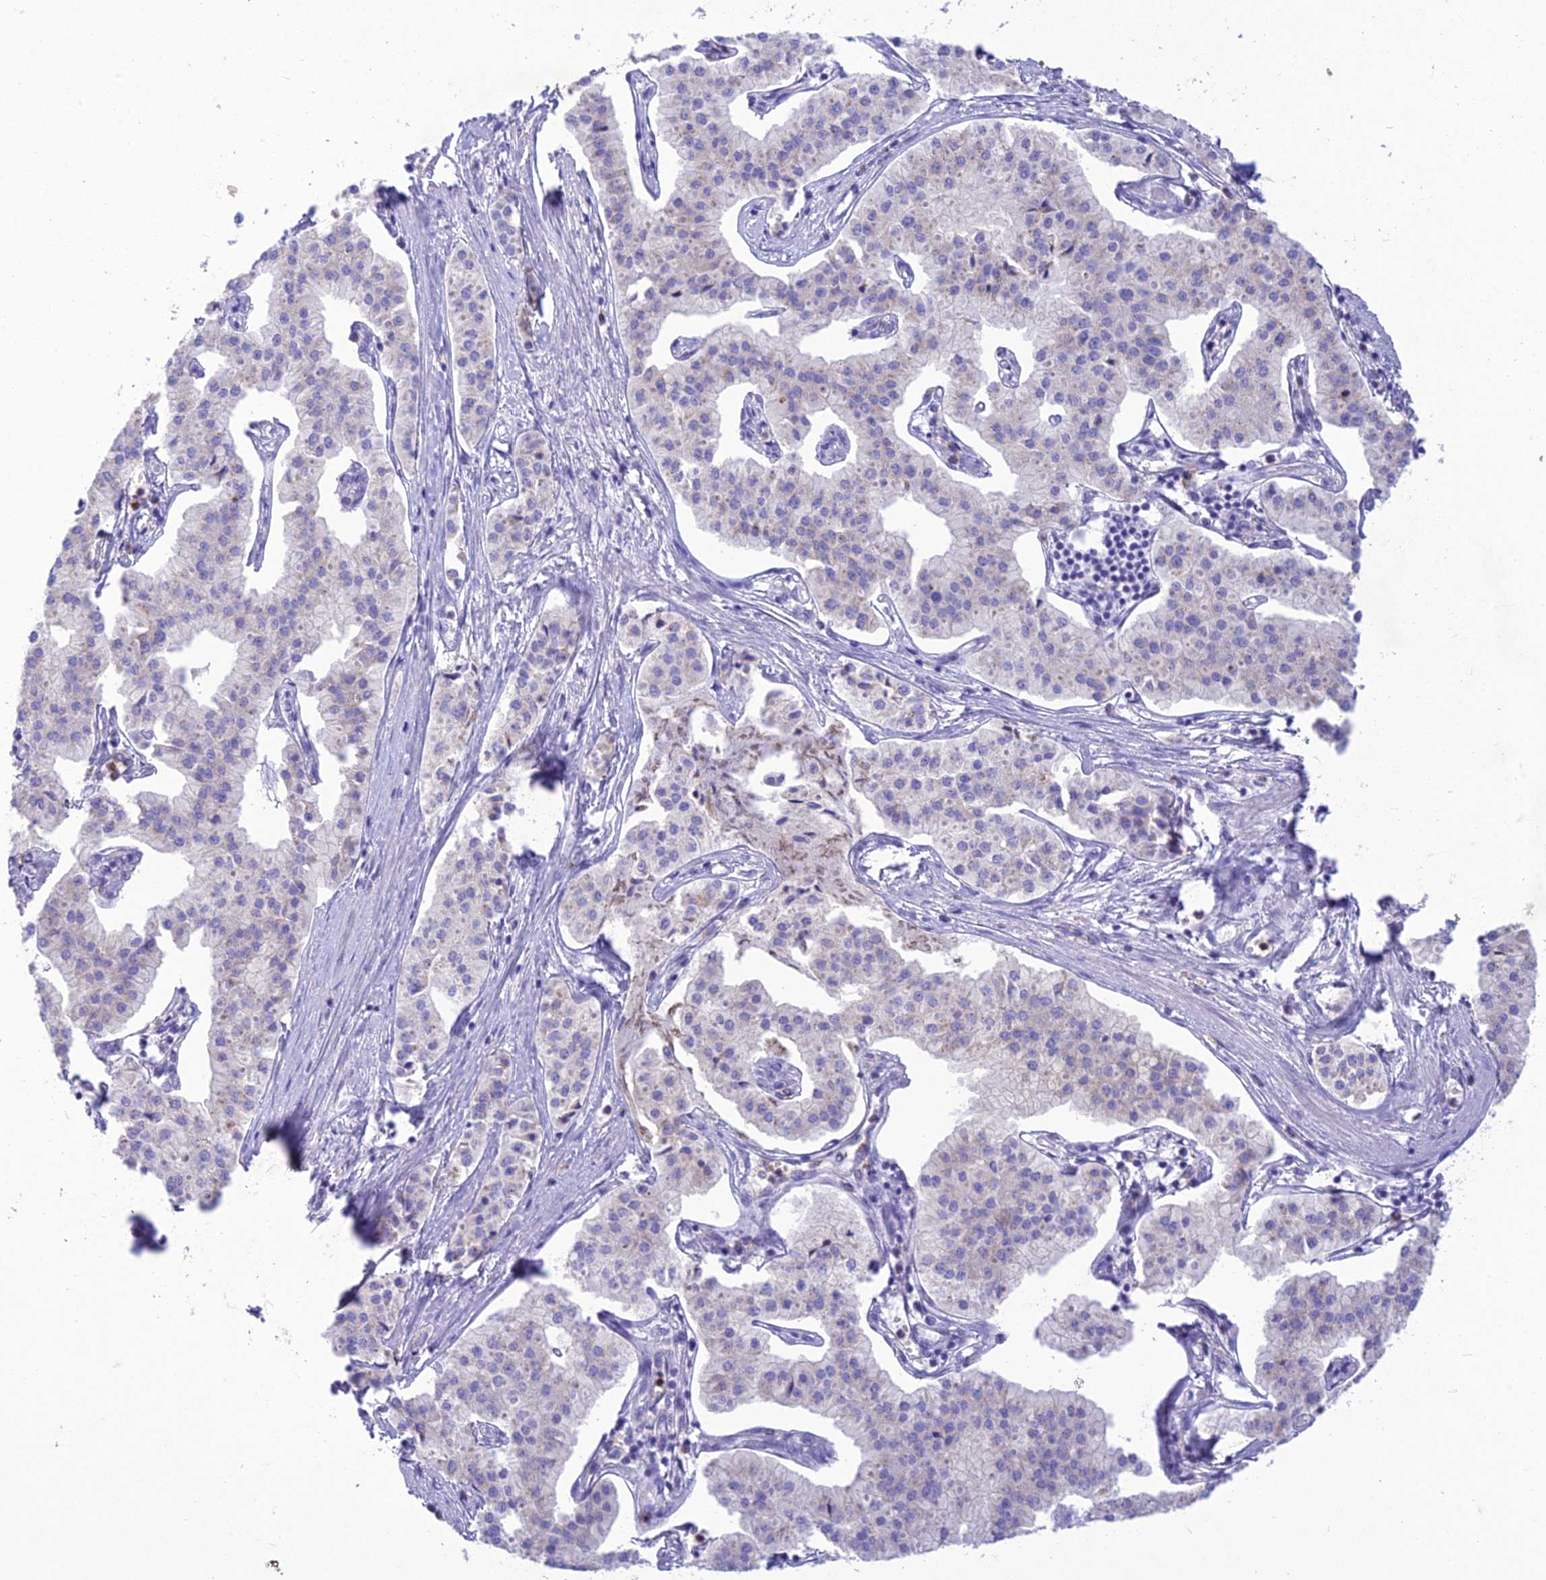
{"staining": {"intensity": "negative", "quantity": "none", "location": "none"}, "tissue": "pancreatic cancer", "cell_type": "Tumor cells", "image_type": "cancer", "snomed": [{"axis": "morphology", "description": "Adenocarcinoma, NOS"}, {"axis": "topography", "description": "Pancreas"}], "caption": "The image exhibits no significant staining in tumor cells of pancreatic cancer. (Brightfield microscopy of DAB (3,3'-diaminobenzidine) IHC at high magnification).", "gene": "SLC13A5", "patient": {"sex": "female", "age": 50}}